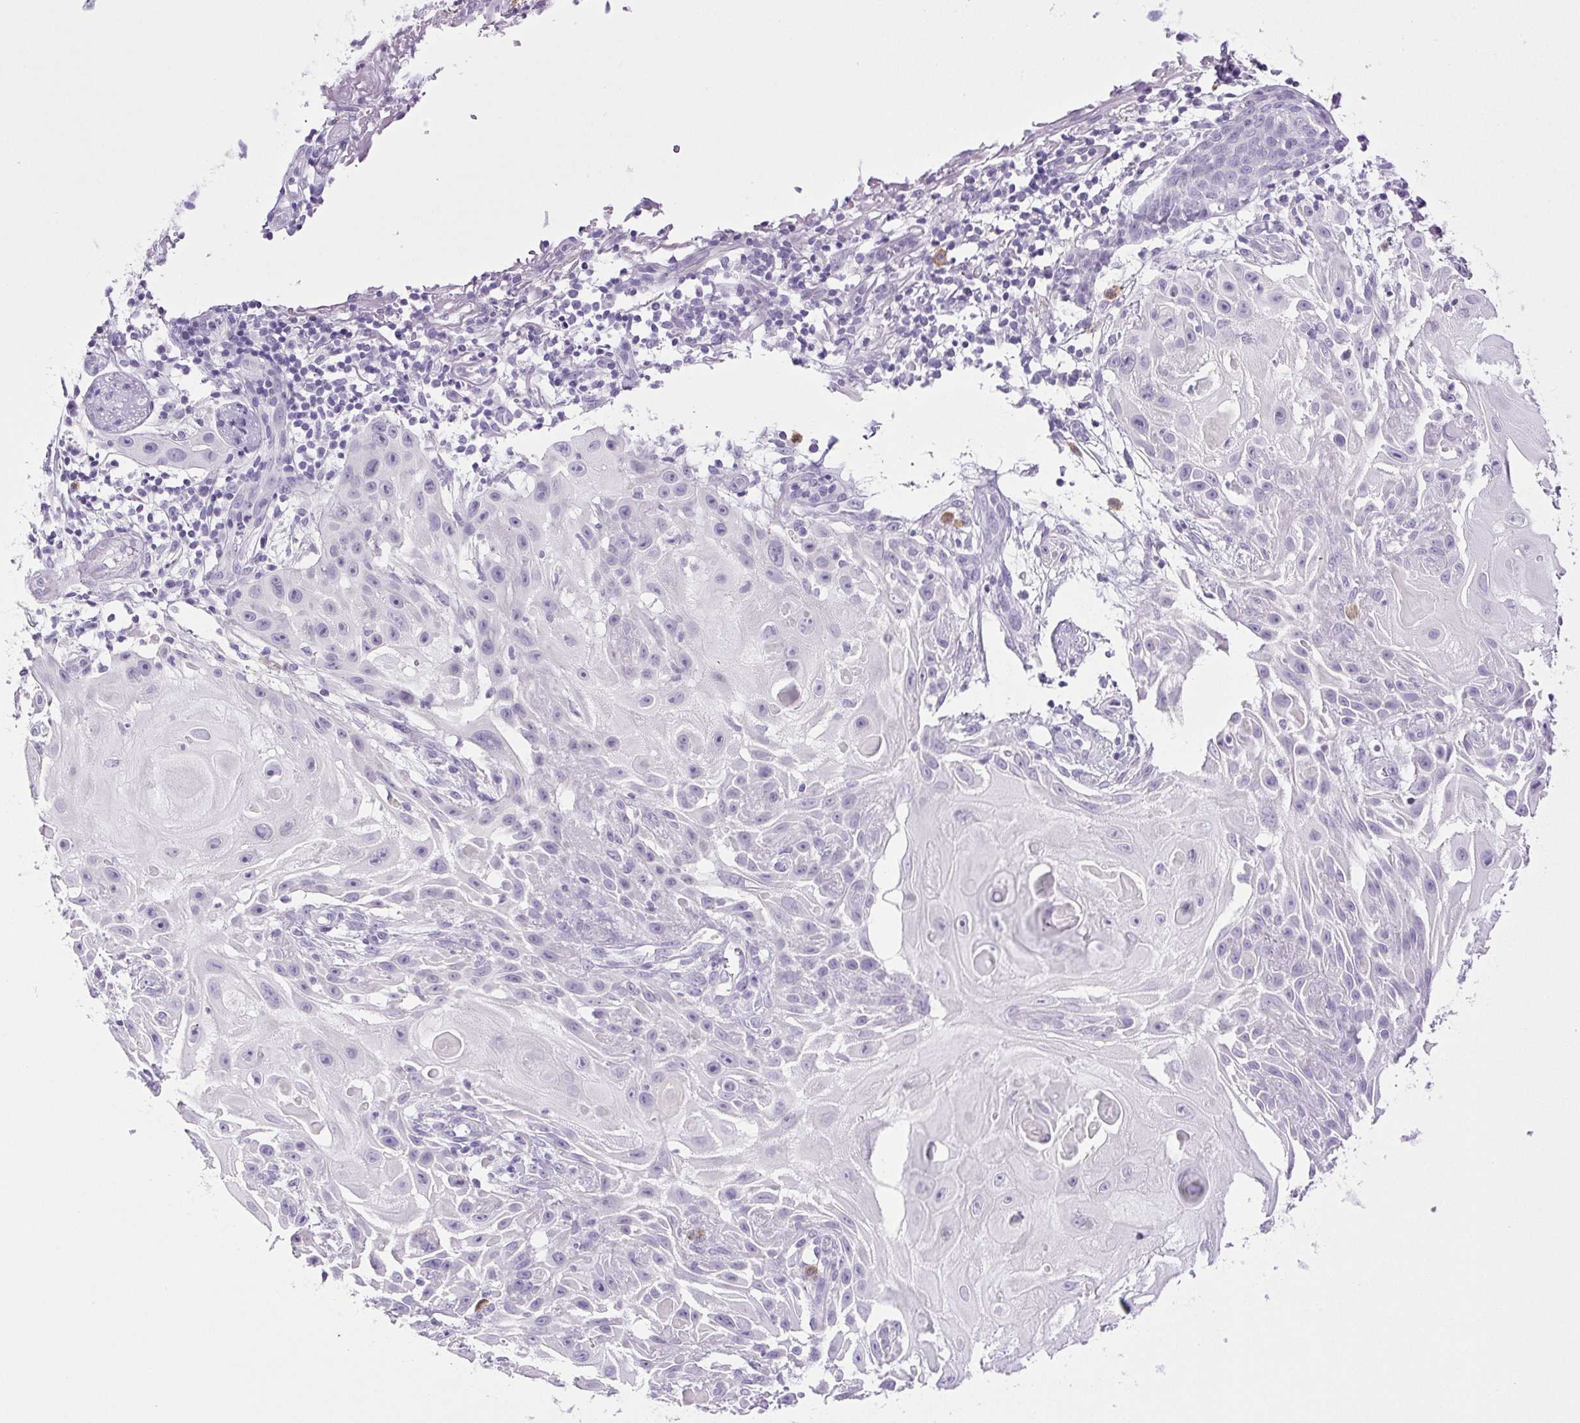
{"staining": {"intensity": "negative", "quantity": "none", "location": "none"}, "tissue": "skin cancer", "cell_type": "Tumor cells", "image_type": "cancer", "snomed": [{"axis": "morphology", "description": "Squamous cell carcinoma, NOS"}, {"axis": "topography", "description": "Skin"}], "caption": "IHC micrograph of neoplastic tissue: skin cancer stained with DAB (3,3'-diaminobenzidine) reveals no significant protein expression in tumor cells.", "gene": "PAPPA2", "patient": {"sex": "female", "age": 91}}